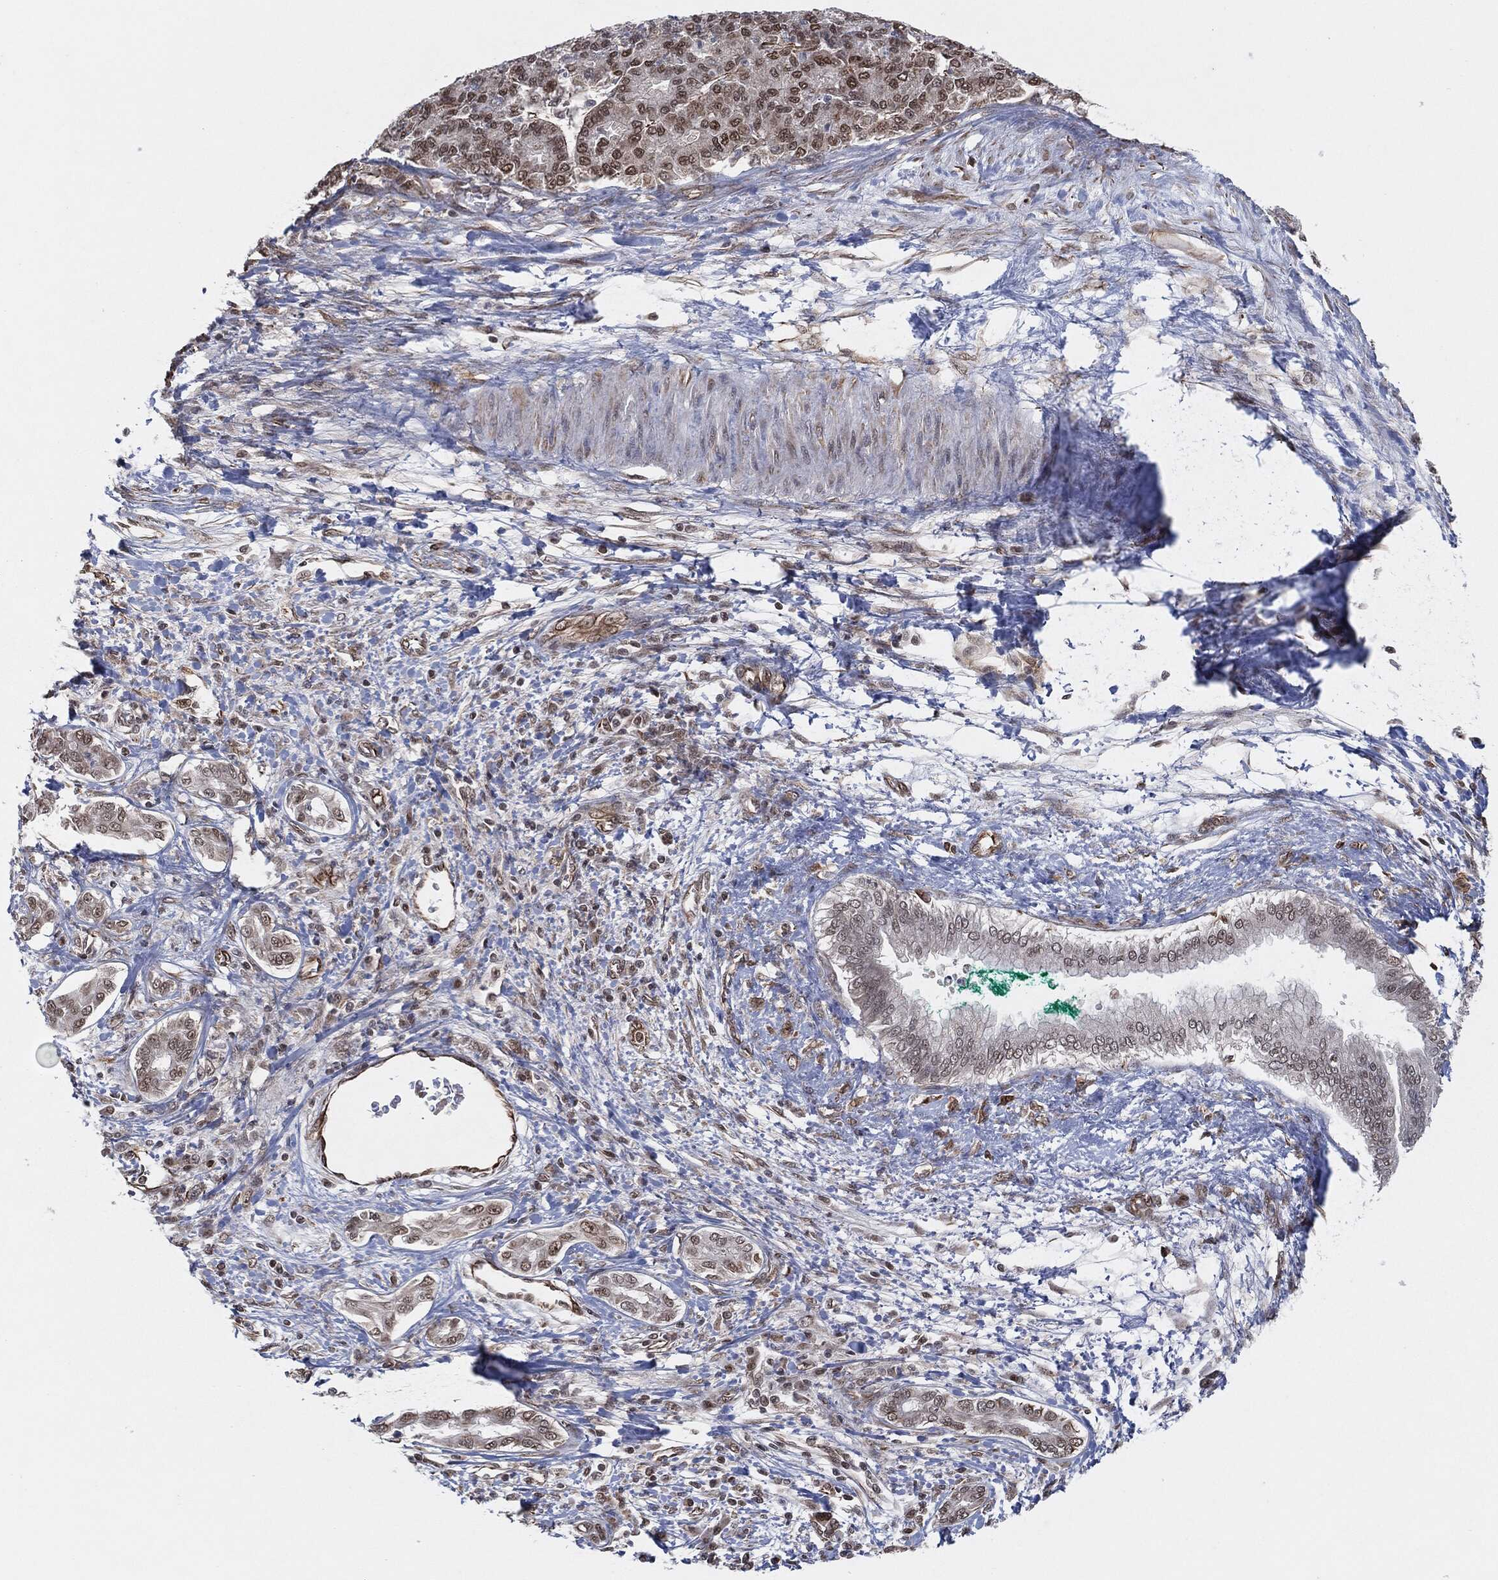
{"staining": {"intensity": "moderate", "quantity": ">75%", "location": "nuclear"}, "tissue": "liver cancer", "cell_type": "Tumor cells", "image_type": "cancer", "snomed": [{"axis": "morphology", "description": "Carcinoma, Hepatocellular, NOS"}, {"axis": "topography", "description": "Liver"}], "caption": "A brown stain highlights moderate nuclear staining of a protein in human liver cancer tumor cells. (IHC, brightfield microscopy, high magnification).", "gene": "TP53RK", "patient": {"sex": "male", "age": 65}}